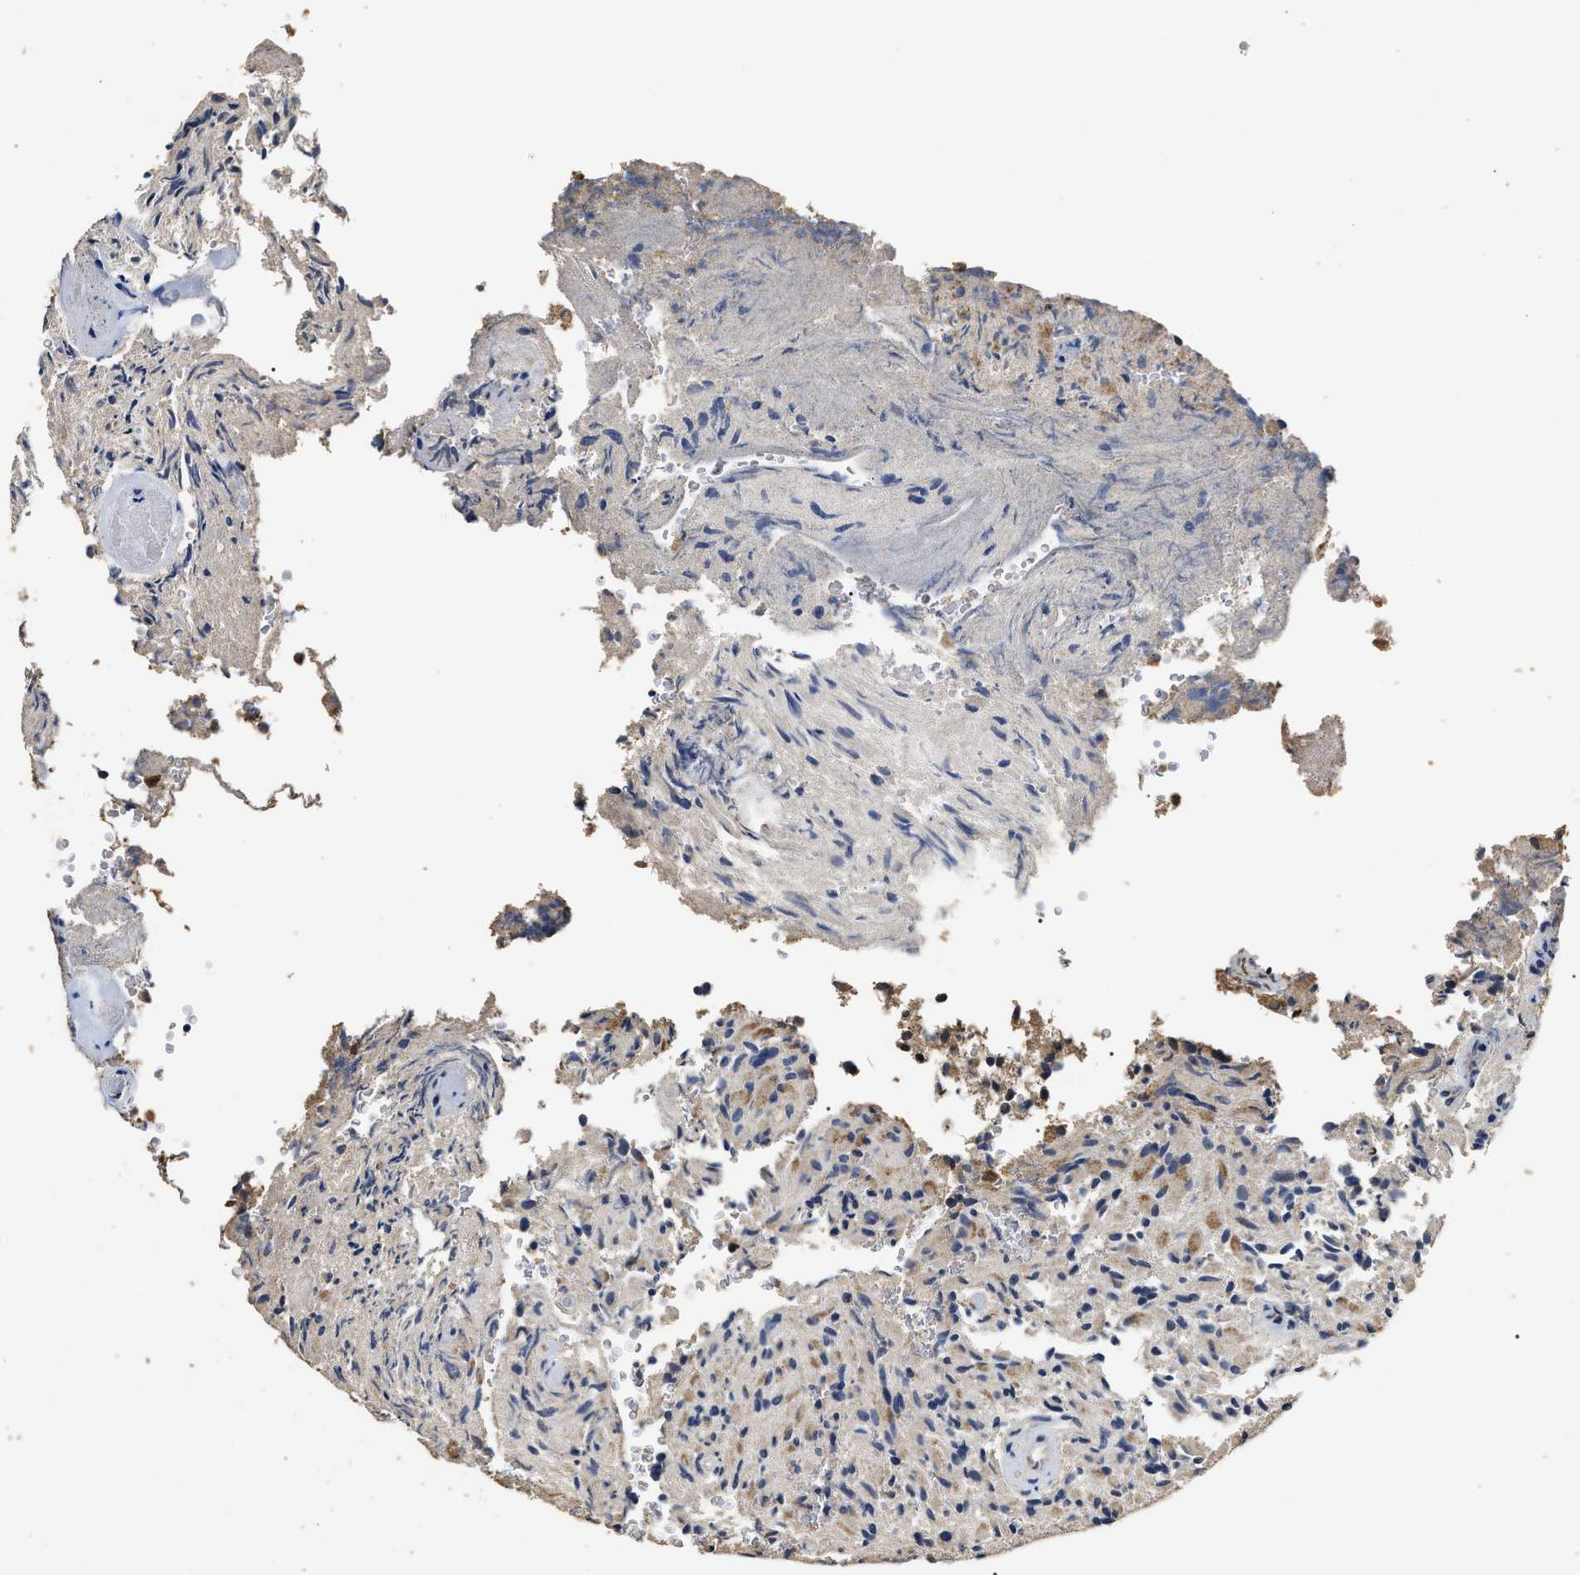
{"staining": {"intensity": "weak", "quantity": "25%-75%", "location": "cytoplasmic/membranous,nuclear"}, "tissue": "glioma", "cell_type": "Tumor cells", "image_type": "cancer", "snomed": [{"axis": "morphology", "description": "Glioma, malignant, High grade"}, {"axis": "topography", "description": "Brain"}], "caption": "Human malignant glioma (high-grade) stained with a brown dye reveals weak cytoplasmic/membranous and nuclear positive positivity in about 25%-75% of tumor cells.", "gene": "PSMD8", "patient": {"sex": "male", "age": 71}}